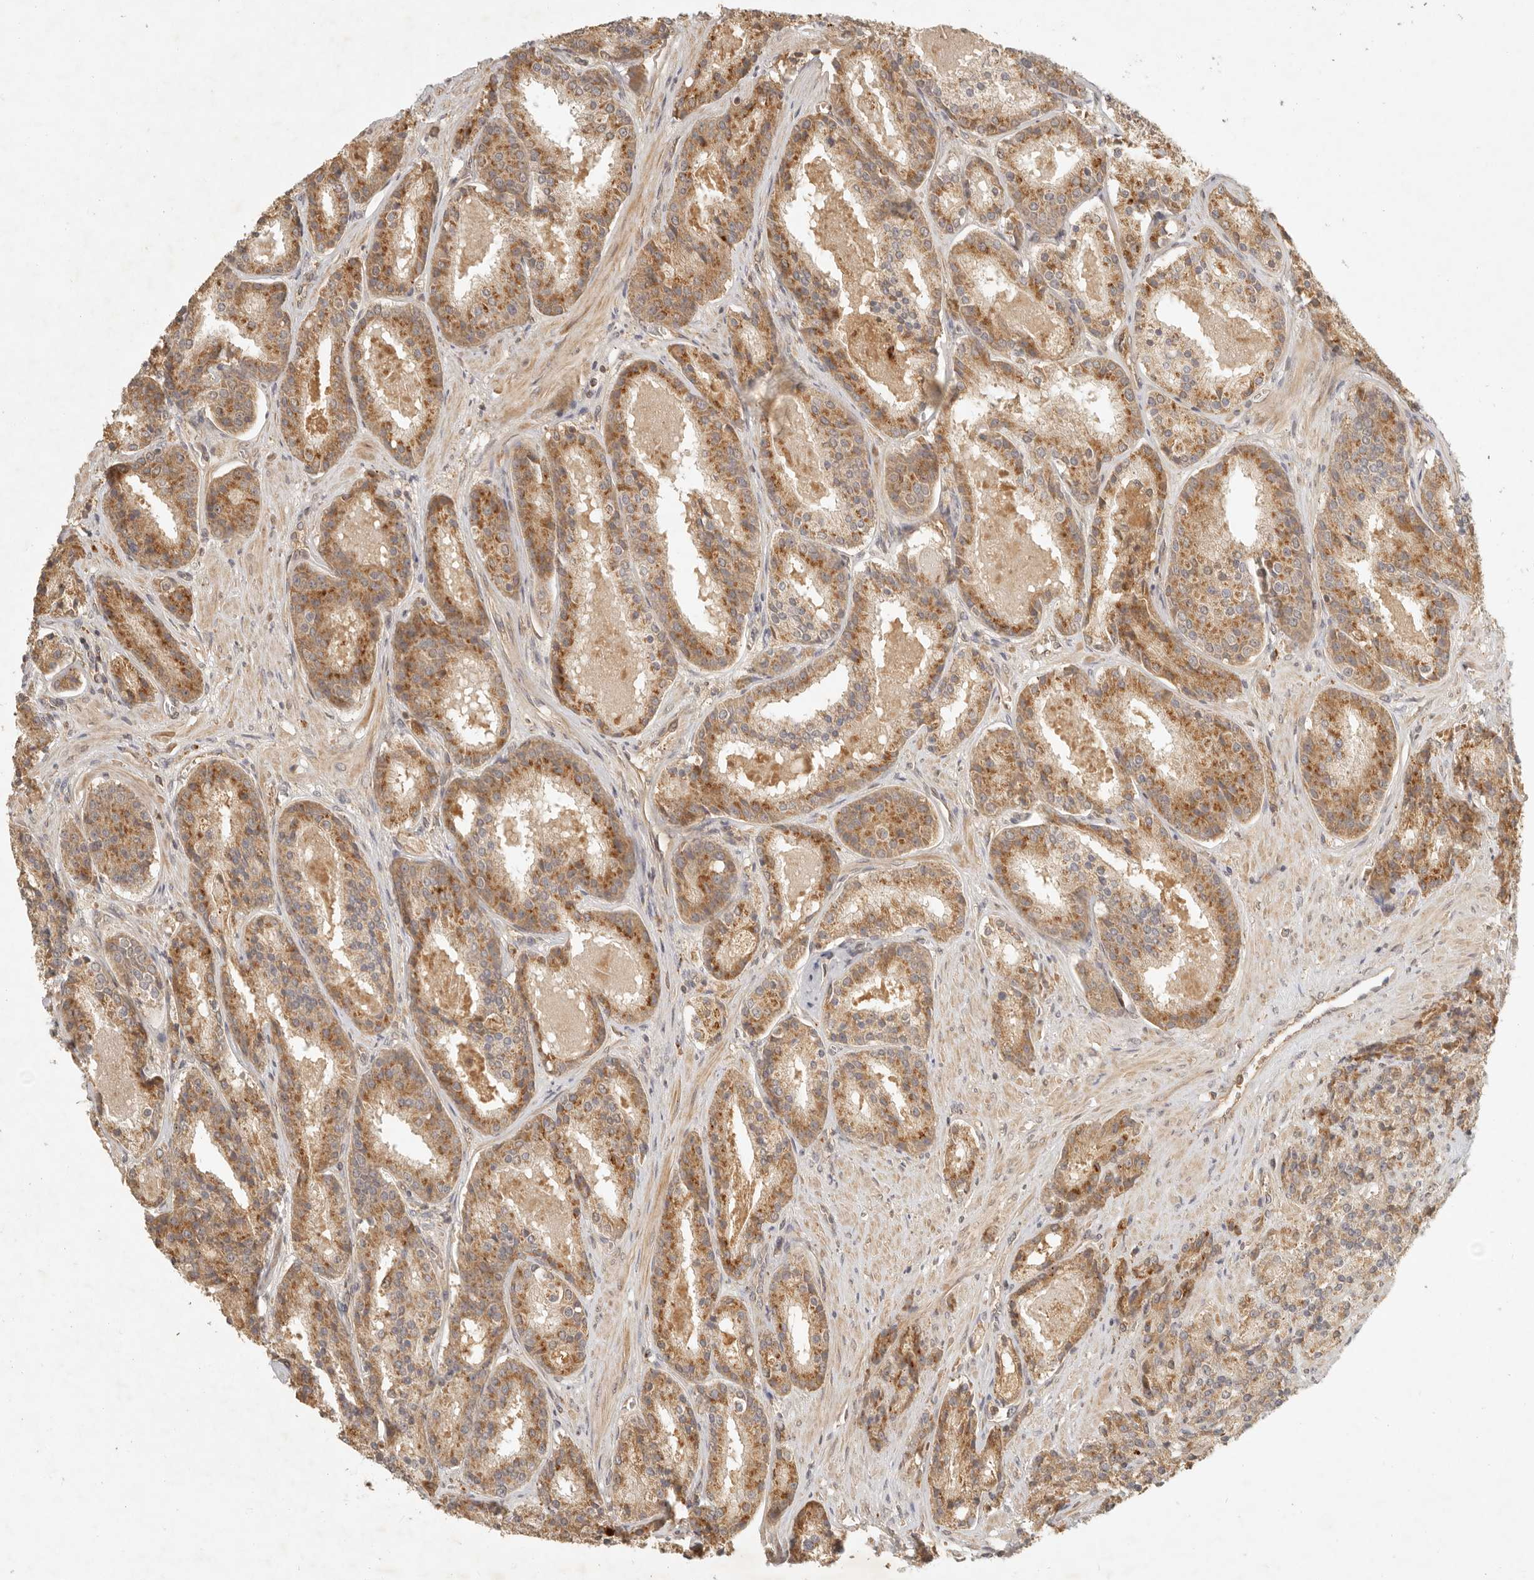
{"staining": {"intensity": "moderate", "quantity": ">75%", "location": "cytoplasmic/membranous"}, "tissue": "prostate cancer", "cell_type": "Tumor cells", "image_type": "cancer", "snomed": [{"axis": "morphology", "description": "Adenocarcinoma, High grade"}, {"axis": "topography", "description": "Prostate"}], "caption": "This is an image of immunohistochemistry (IHC) staining of prostate adenocarcinoma (high-grade), which shows moderate staining in the cytoplasmic/membranous of tumor cells.", "gene": "ANKRD61", "patient": {"sex": "male", "age": 60}}